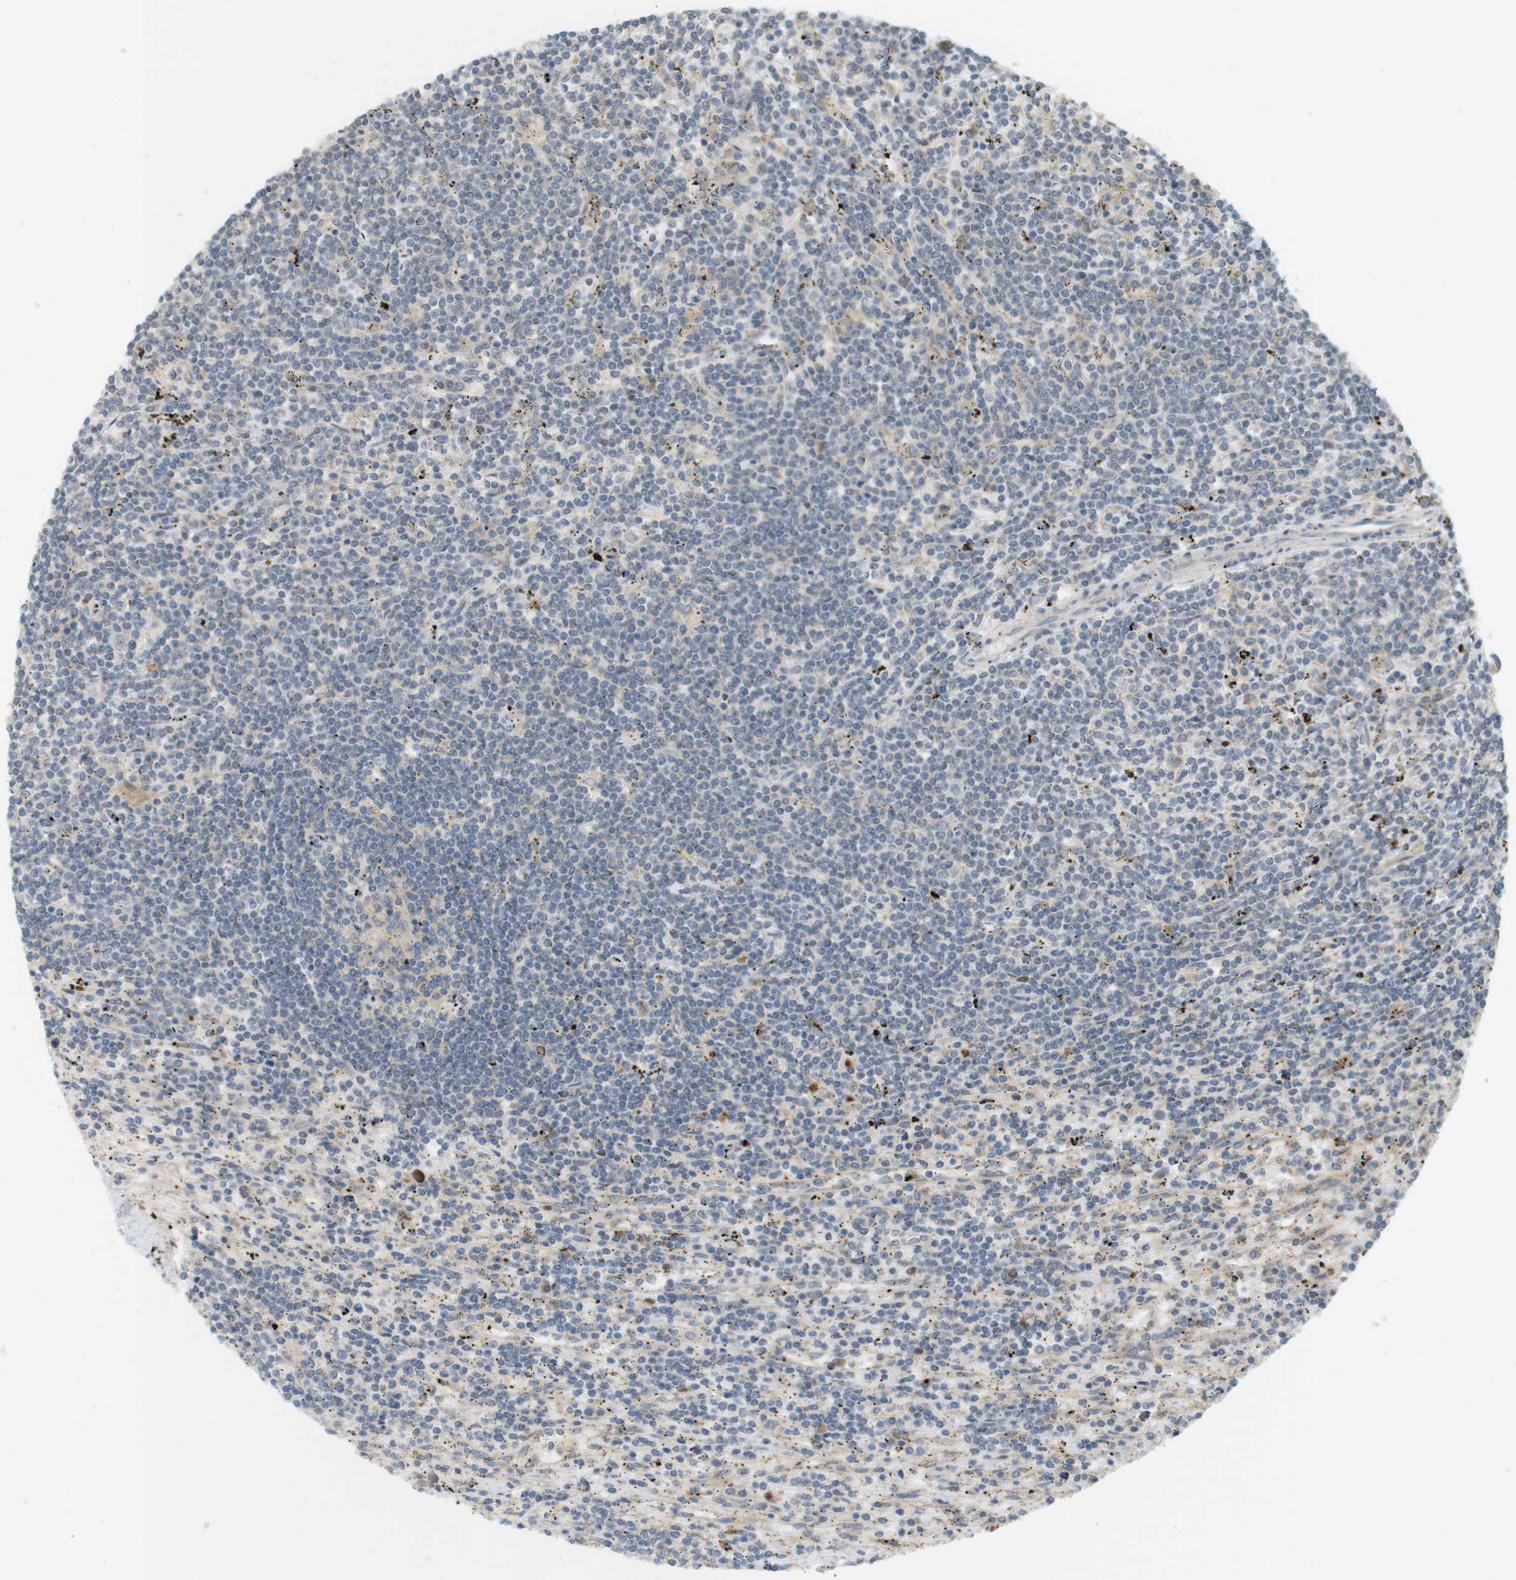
{"staining": {"intensity": "negative", "quantity": "none", "location": "none"}, "tissue": "lymphoma", "cell_type": "Tumor cells", "image_type": "cancer", "snomed": [{"axis": "morphology", "description": "Malignant lymphoma, non-Hodgkin's type, Low grade"}, {"axis": "topography", "description": "Spleen"}], "caption": "This is an immunohistochemistry (IHC) micrograph of human low-grade malignant lymphoma, non-Hodgkin's type. There is no positivity in tumor cells.", "gene": "CLRN3", "patient": {"sex": "male", "age": 76}}